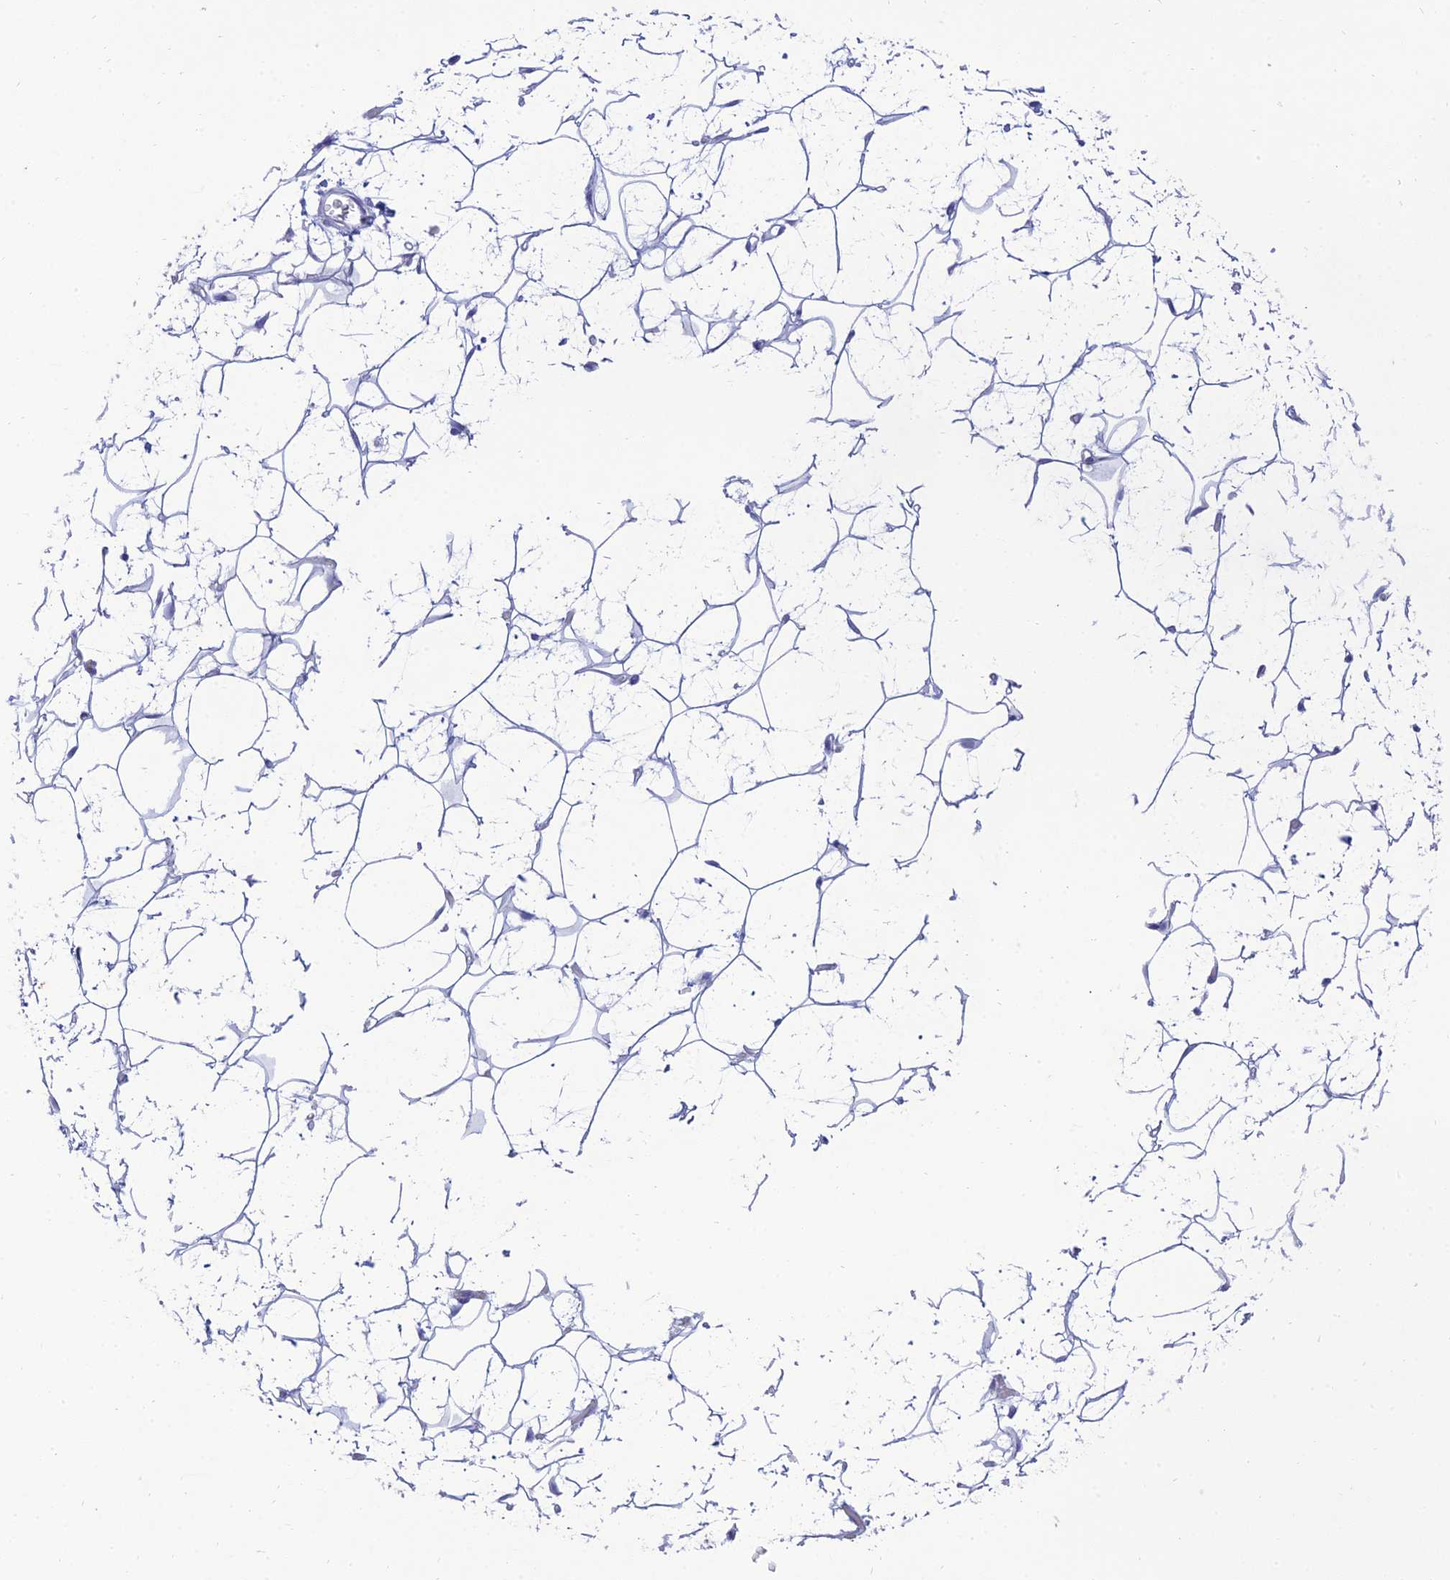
{"staining": {"intensity": "negative", "quantity": "none", "location": "none"}, "tissue": "adipose tissue", "cell_type": "Adipocytes", "image_type": "normal", "snomed": [{"axis": "morphology", "description": "Normal tissue, NOS"}, {"axis": "topography", "description": "Breast"}], "caption": "High power microscopy photomicrograph of an IHC histopathology image of unremarkable adipose tissue, revealing no significant expression in adipocytes. The staining was performed using DAB to visualize the protein expression in brown, while the nuclei were stained in blue with hematoxylin (Magnification: 20x).", "gene": "MAL2", "patient": {"sex": "female", "age": 26}}